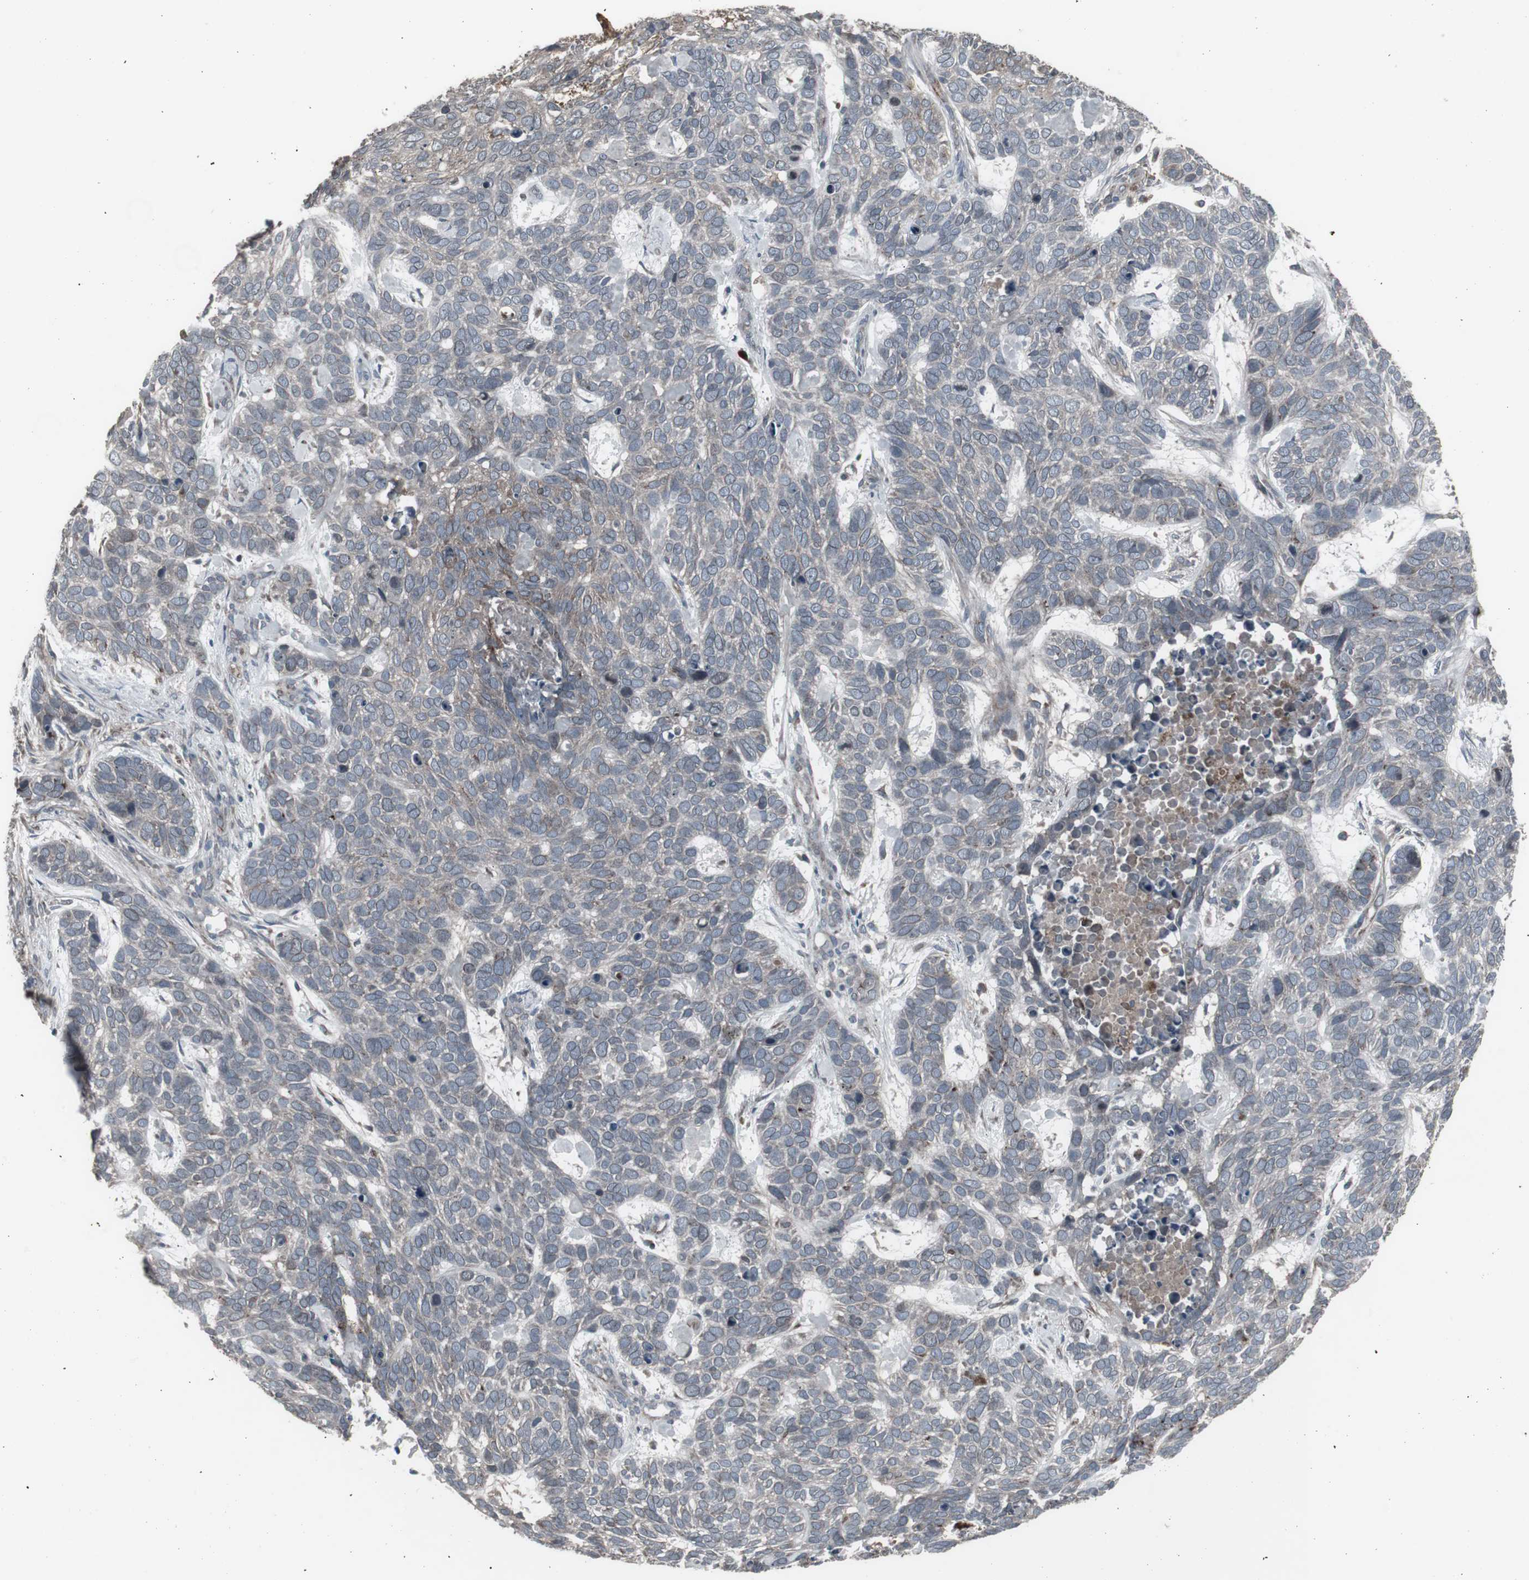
{"staining": {"intensity": "negative", "quantity": "none", "location": "none"}, "tissue": "skin cancer", "cell_type": "Tumor cells", "image_type": "cancer", "snomed": [{"axis": "morphology", "description": "Basal cell carcinoma"}, {"axis": "topography", "description": "Skin"}], "caption": "The image exhibits no significant expression in tumor cells of basal cell carcinoma (skin).", "gene": "SSTR2", "patient": {"sex": "male", "age": 87}}